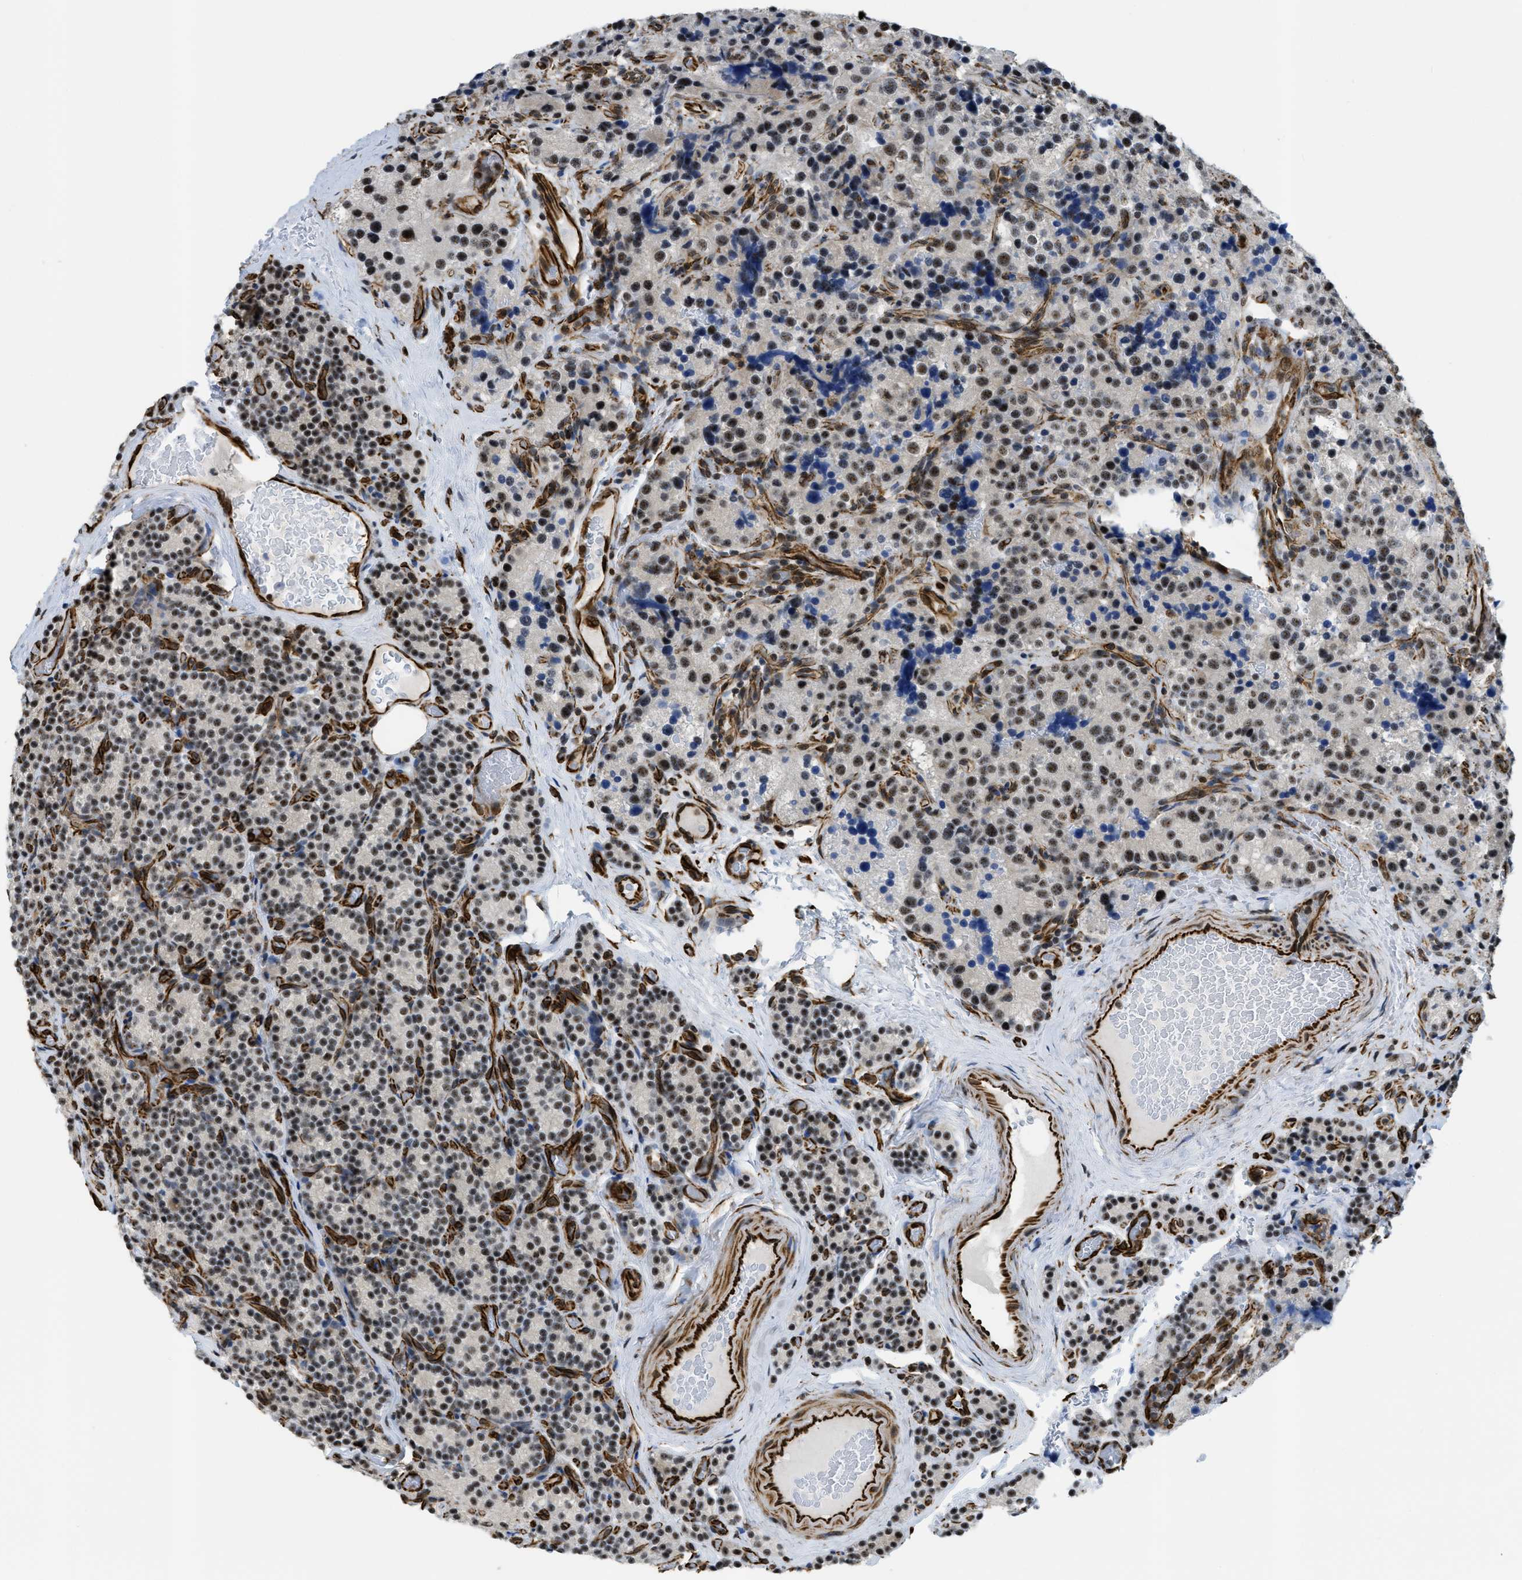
{"staining": {"intensity": "moderate", "quantity": ">75%", "location": "nuclear"}, "tissue": "parathyroid gland", "cell_type": "Glandular cells", "image_type": "normal", "snomed": [{"axis": "morphology", "description": "Normal tissue, NOS"}, {"axis": "morphology", "description": "Adenoma, NOS"}, {"axis": "topography", "description": "Parathyroid gland"}], "caption": "The photomicrograph demonstrates staining of benign parathyroid gland, revealing moderate nuclear protein staining (brown color) within glandular cells. (brown staining indicates protein expression, while blue staining denotes nuclei).", "gene": "LRRC8B", "patient": {"sex": "female", "age": 51}}